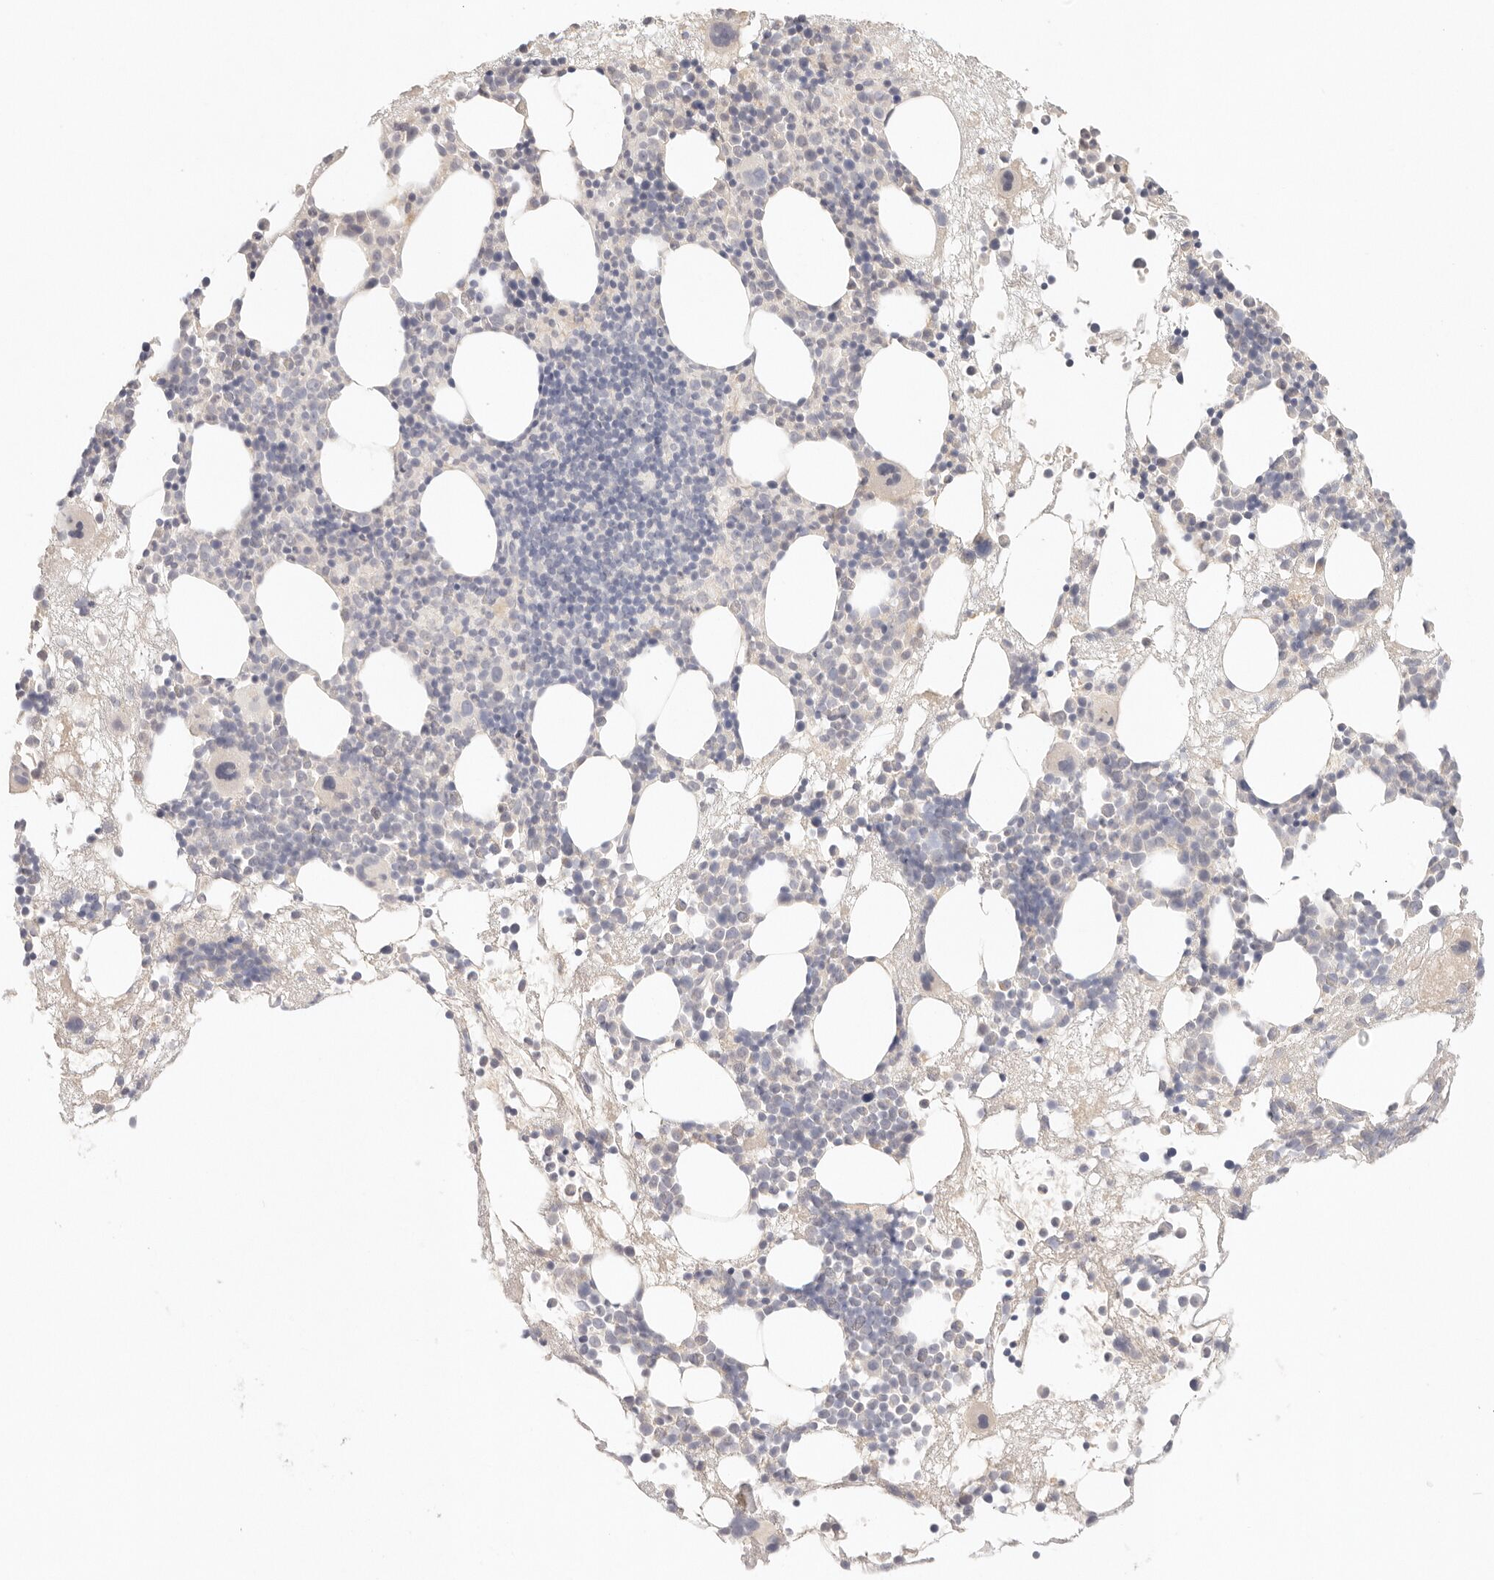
{"staining": {"intensity": "weak", "quantity": "<25%", "location": "cytoplasmic/membranous"}, "tissue": "bone marrow", "cell_type": "Hematopoietic cells", "image_type": "normal", "snomed": [{"axis": "morphology", "description": "Normal tissue, NOS"}, {"axis": "topography", "description": "Bone marrow"}], "caption": "Bone marrow stained for a protein using immunohistochemistry shows no positivity hematopoietic cells.", "gene": "SPHK1", "patient": {"sex": "male", "age": 50}}